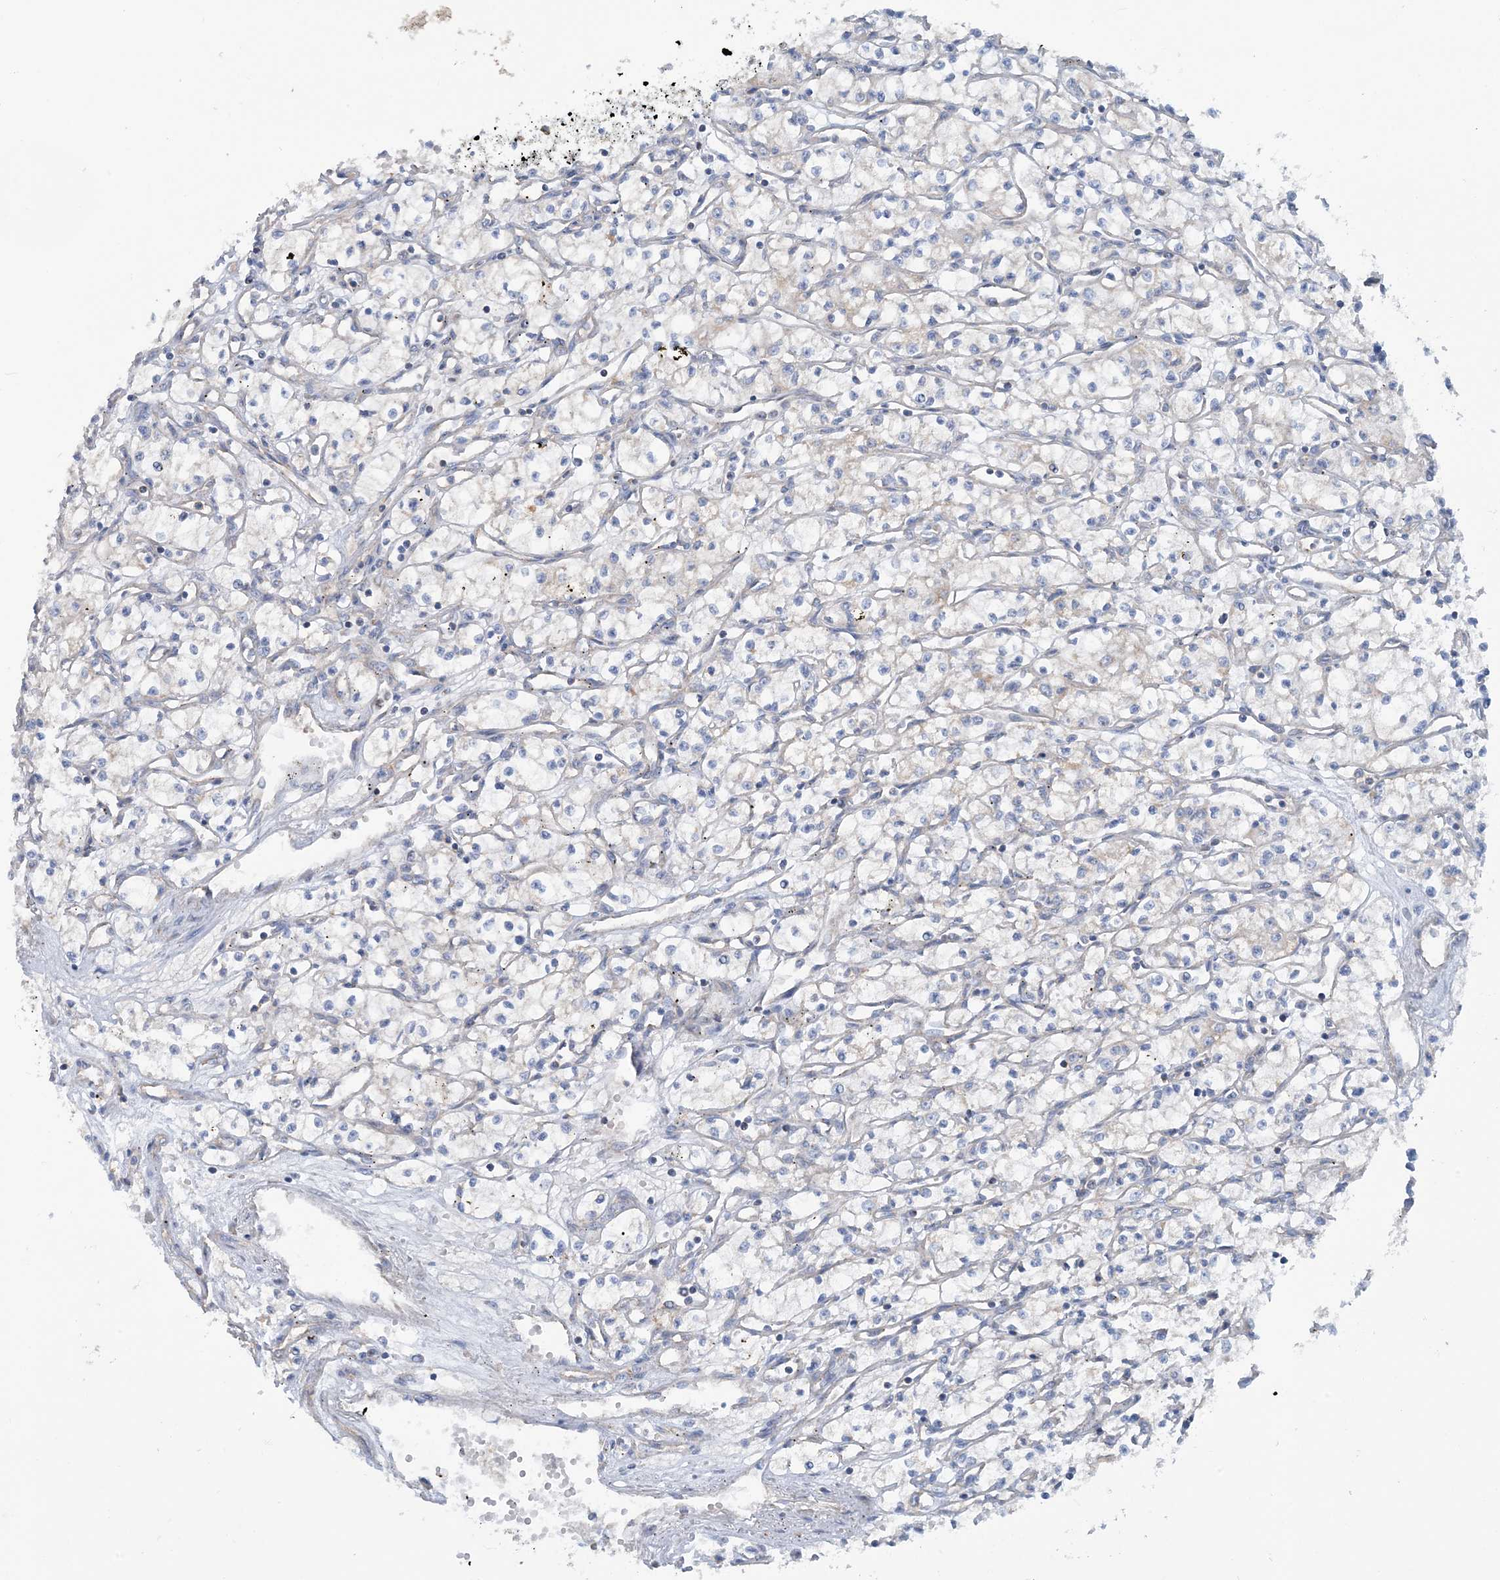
{"staining": {"intensity": "negative", "quantity": "none", "location": "none"}, "tissue": "renal cancer", "cell_type": "Tumor cells", "image_type": "cancer", "snomed": [{"axis": "morphology", "description": "Adenocarcinoma, NOS"}, {"axis": "topography", "description": "Kidney"}], "caption": "Protein analysis of adenocarcinoma (renal) reveals no significant expression in tumor cells.", "gene": "PHOSPHO2", "patient": {"sex": "male", "age": 59}}